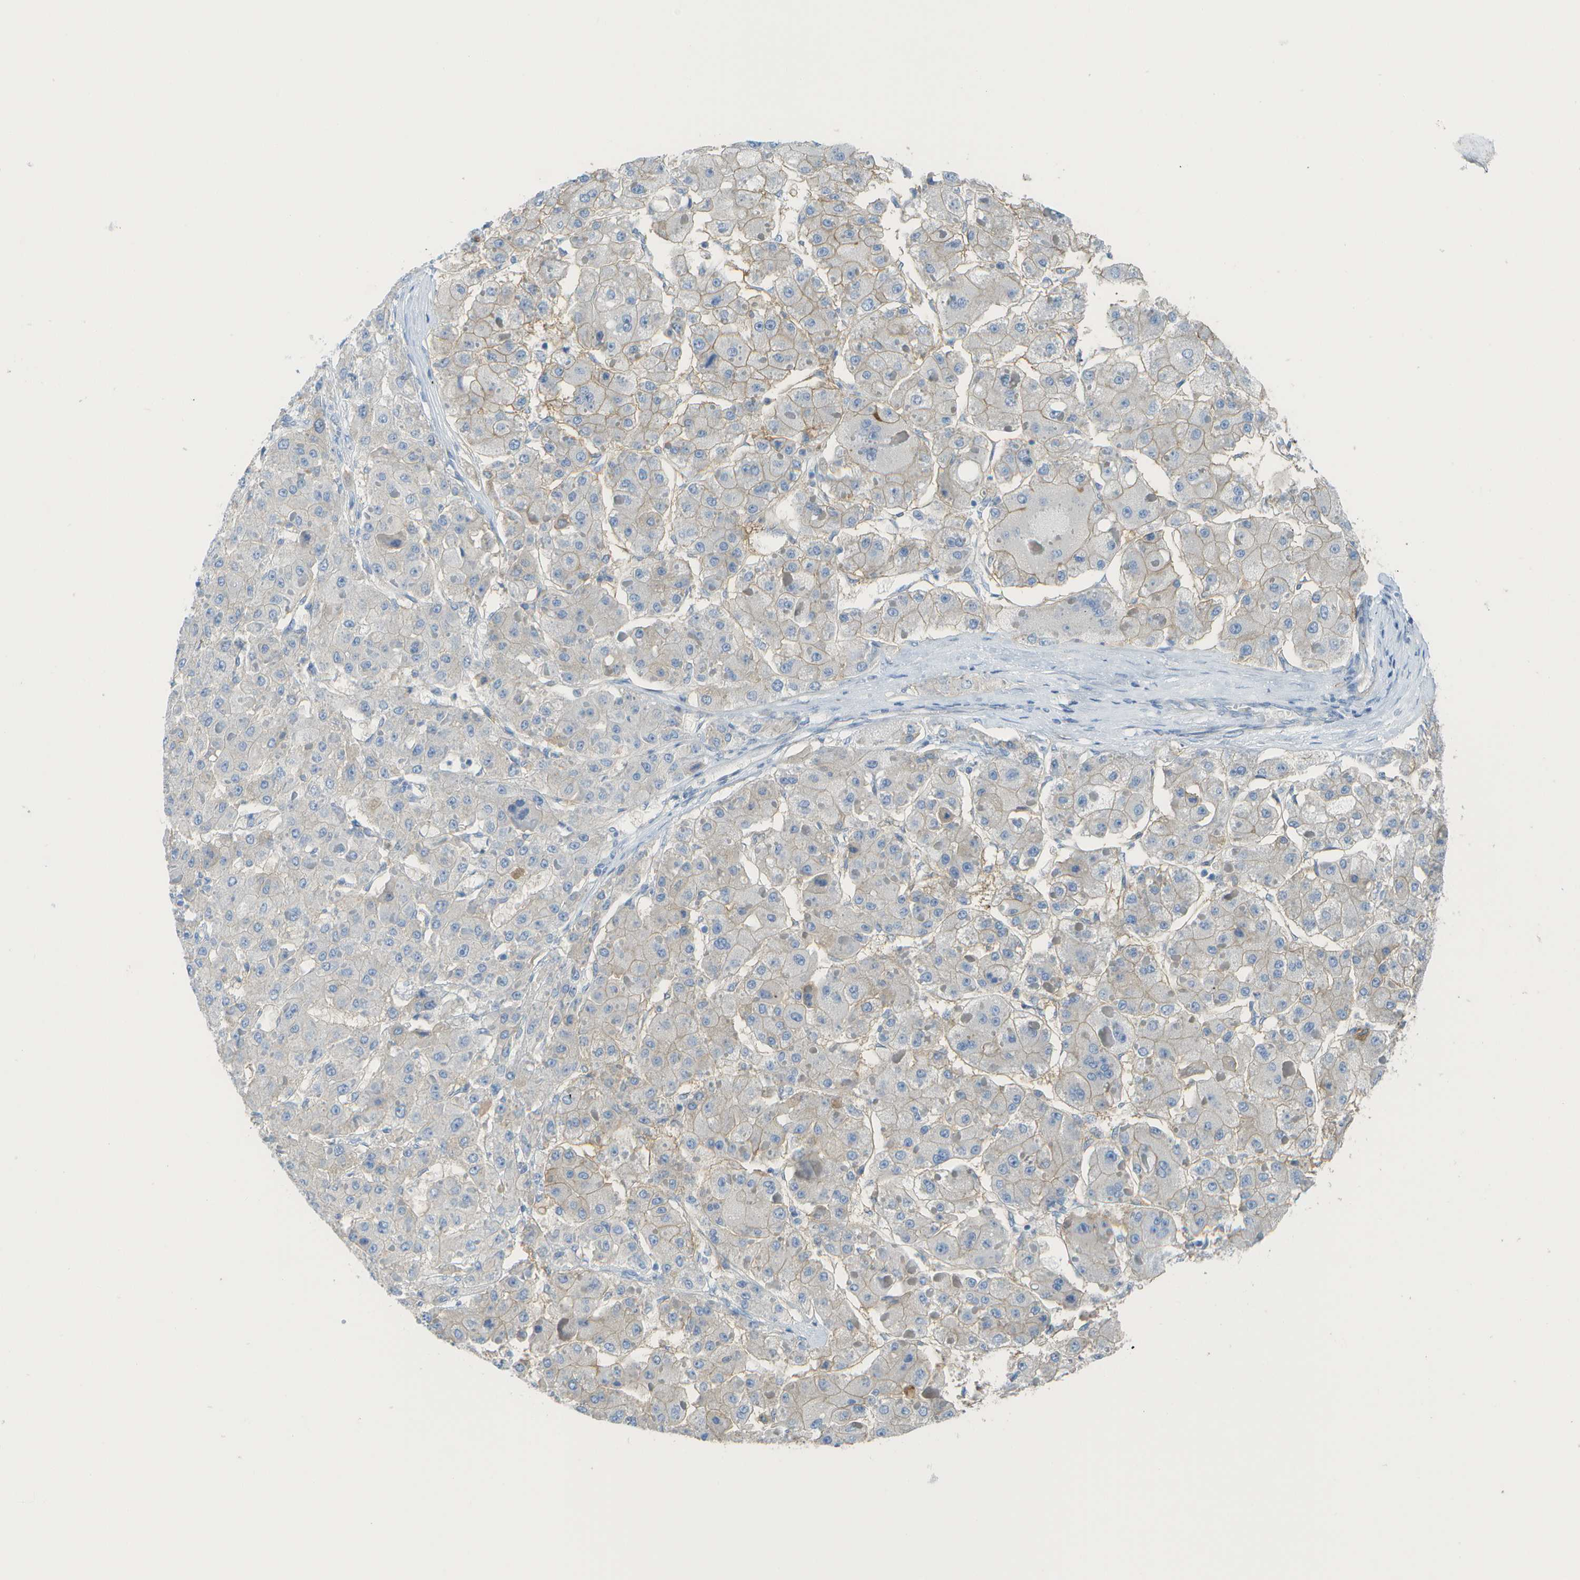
{"staining": {"intensity": "weak", "quantity": "<25%", "location": "cytoplasmic/membranous"}, "tissue": "liver cancer", "cell_type": "Tumor cells", "image_type": "cancer", "snomed": [{"axis": "morphology", "description": "Carcinoma, Hepatocellular, NOS"}, {"axis": "topography", "description": "Liver"}], "caption": "Immunohistochemistry image of liver cancer stained for a protein (brown), which shows no staining in tumor cells.", "gene": "CD46", "patient": {"sex": "female", "age": 73}}